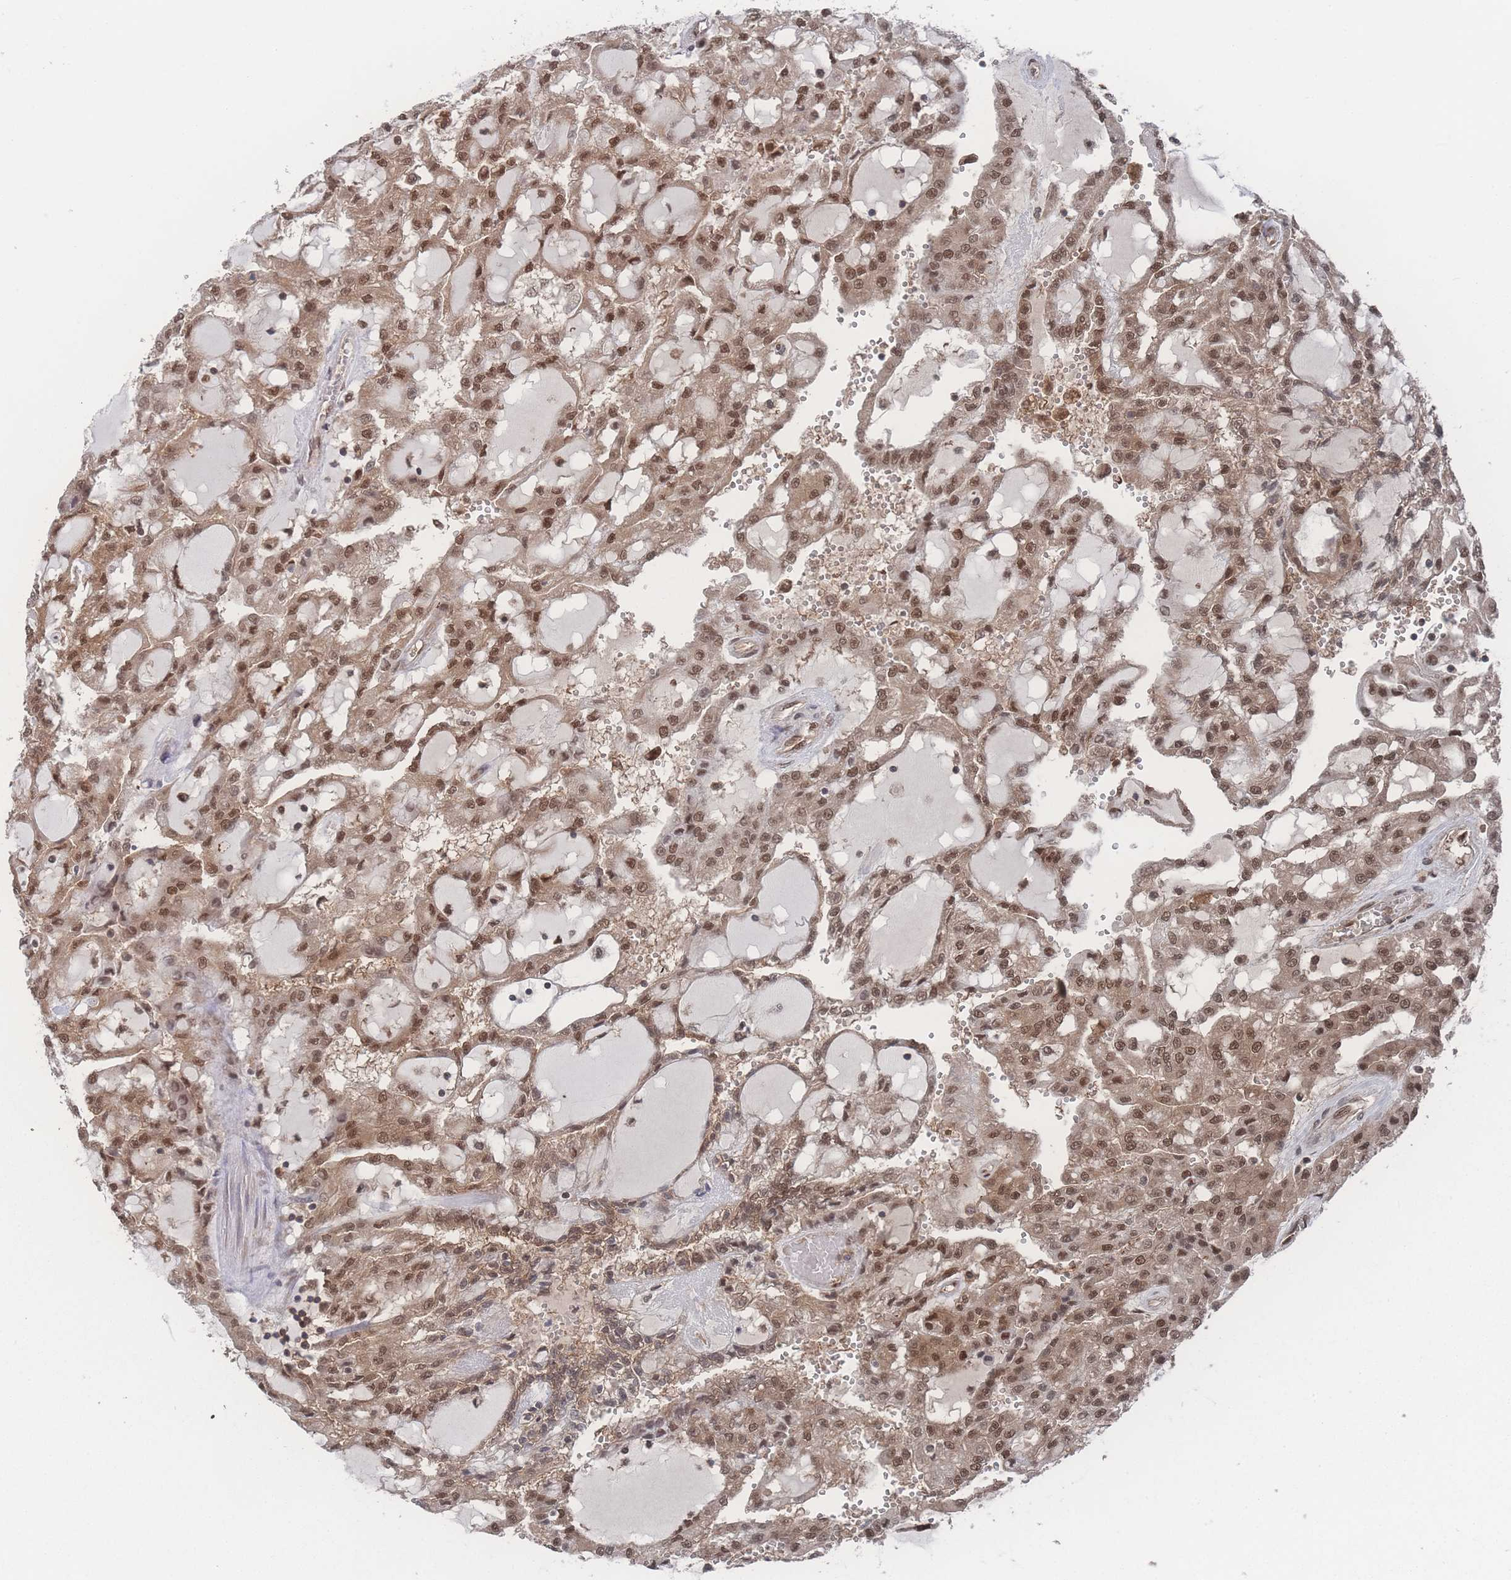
{"staining": {"intensity": "moderate", "quantity": ">75%", "location": "cytoplasmic/membranous,nuclear"}, "tissue": "renal cancer", "cell_type": "Tumor cells", "image_type": "cancer", "snomed": [{"axis": "morphology", "description": "Adenocarcinoma, NOS"}, {"axis": "topography", "description": "Kidney"}], "caption": "Protein staining of renal cancer tissue reveals moderate cytoplasmic/membranous and nuclear staining in approximately >75% of tumor cells.", "gene": "PSMA1", "patient": {"sex": "male", "age": 63}}